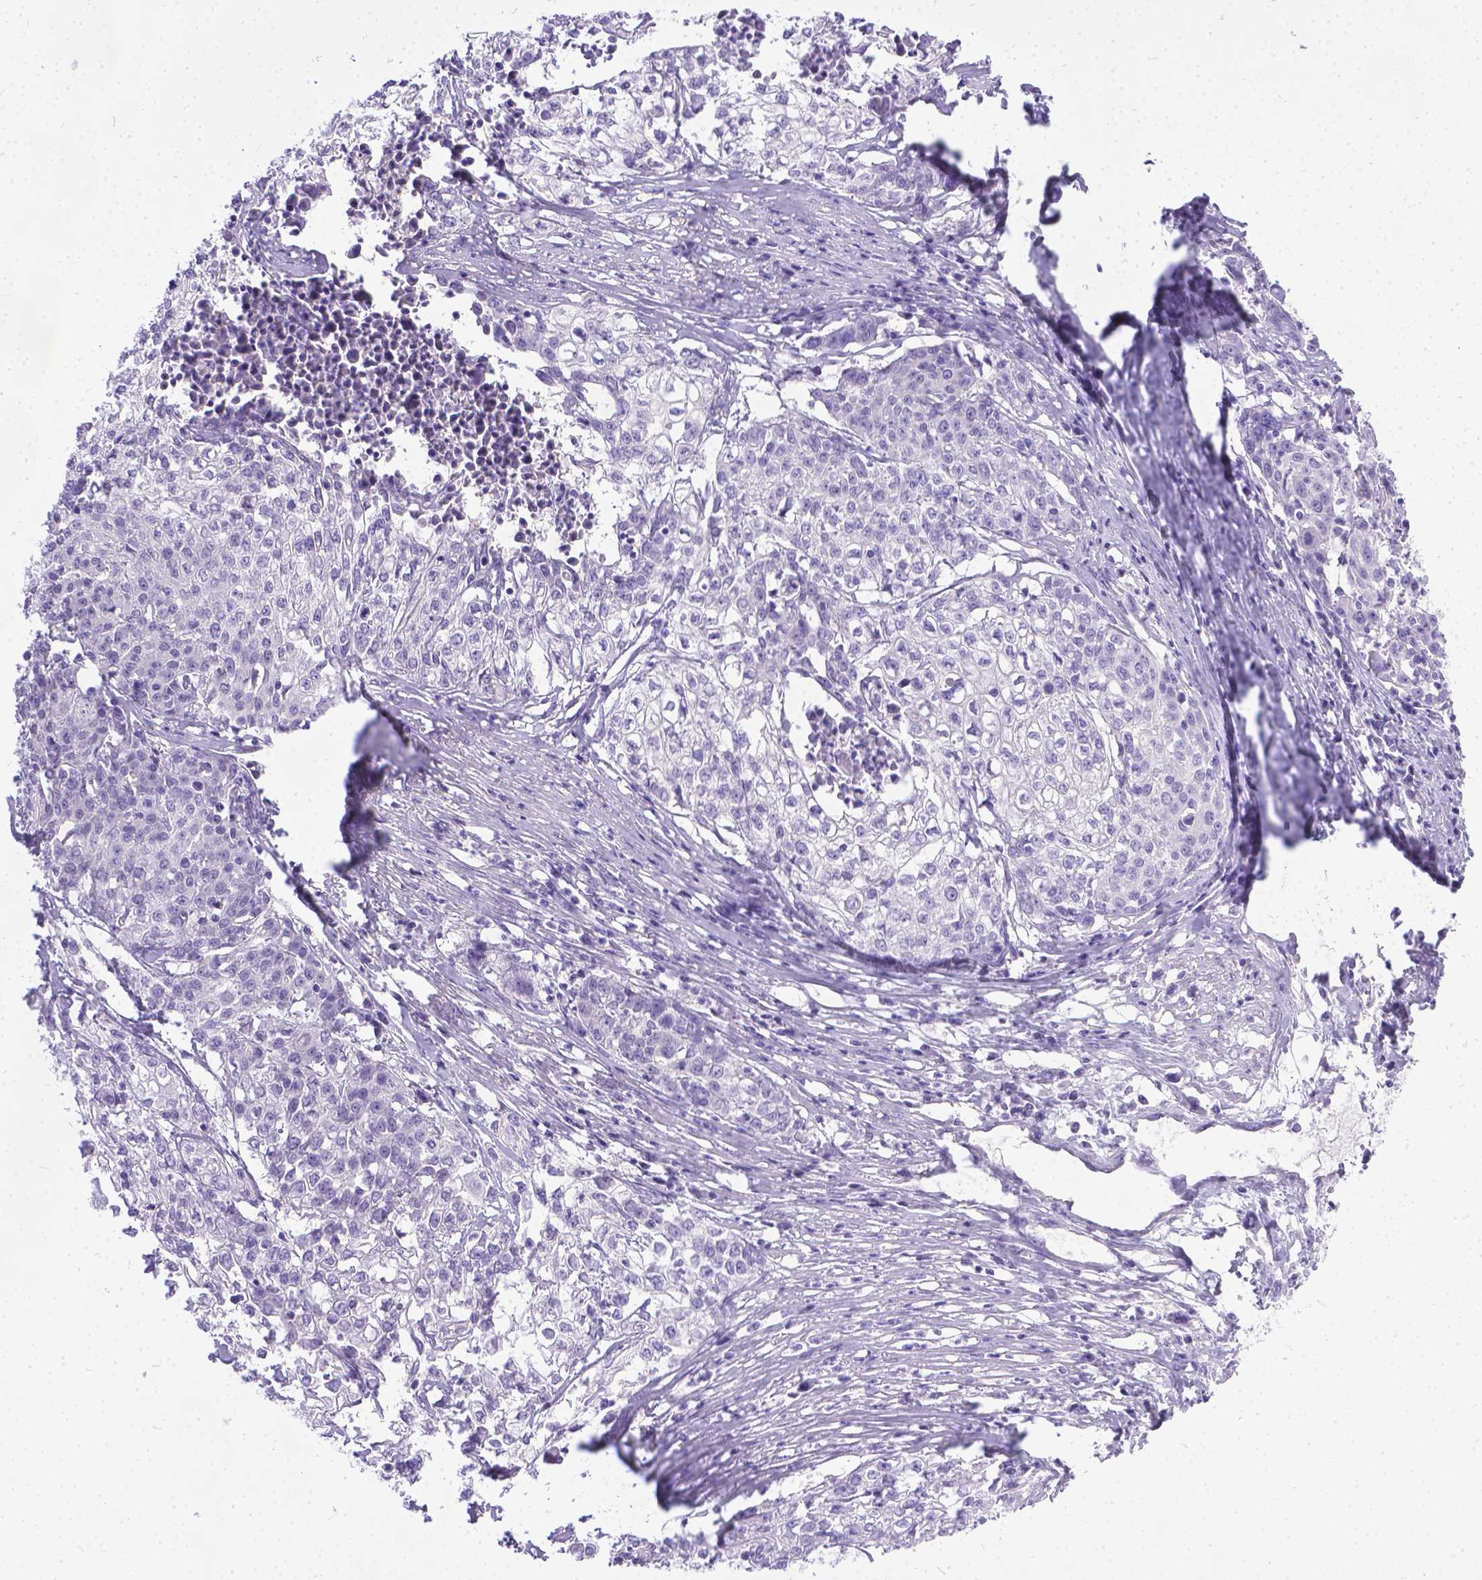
{"staining": {"intensity": "negative", "quantity": "none", "location": "none"}, "tissue": "cervical cancer", "cell_type": "Tumor cells", "image_type": "cancer", "snomed": [{"axis": "morphology", "description": "Squamous cell carcinoma, NOS"}, {"axis": "topography", "description": "Cervix"}], "caption": "Immunohistochemistry (IHC) of human squamous cell carcinoma (cervical) exhibits no staining in tumor cells.", "gene": "TTLL6", "patient": {"sex": "female", "age": 39}}